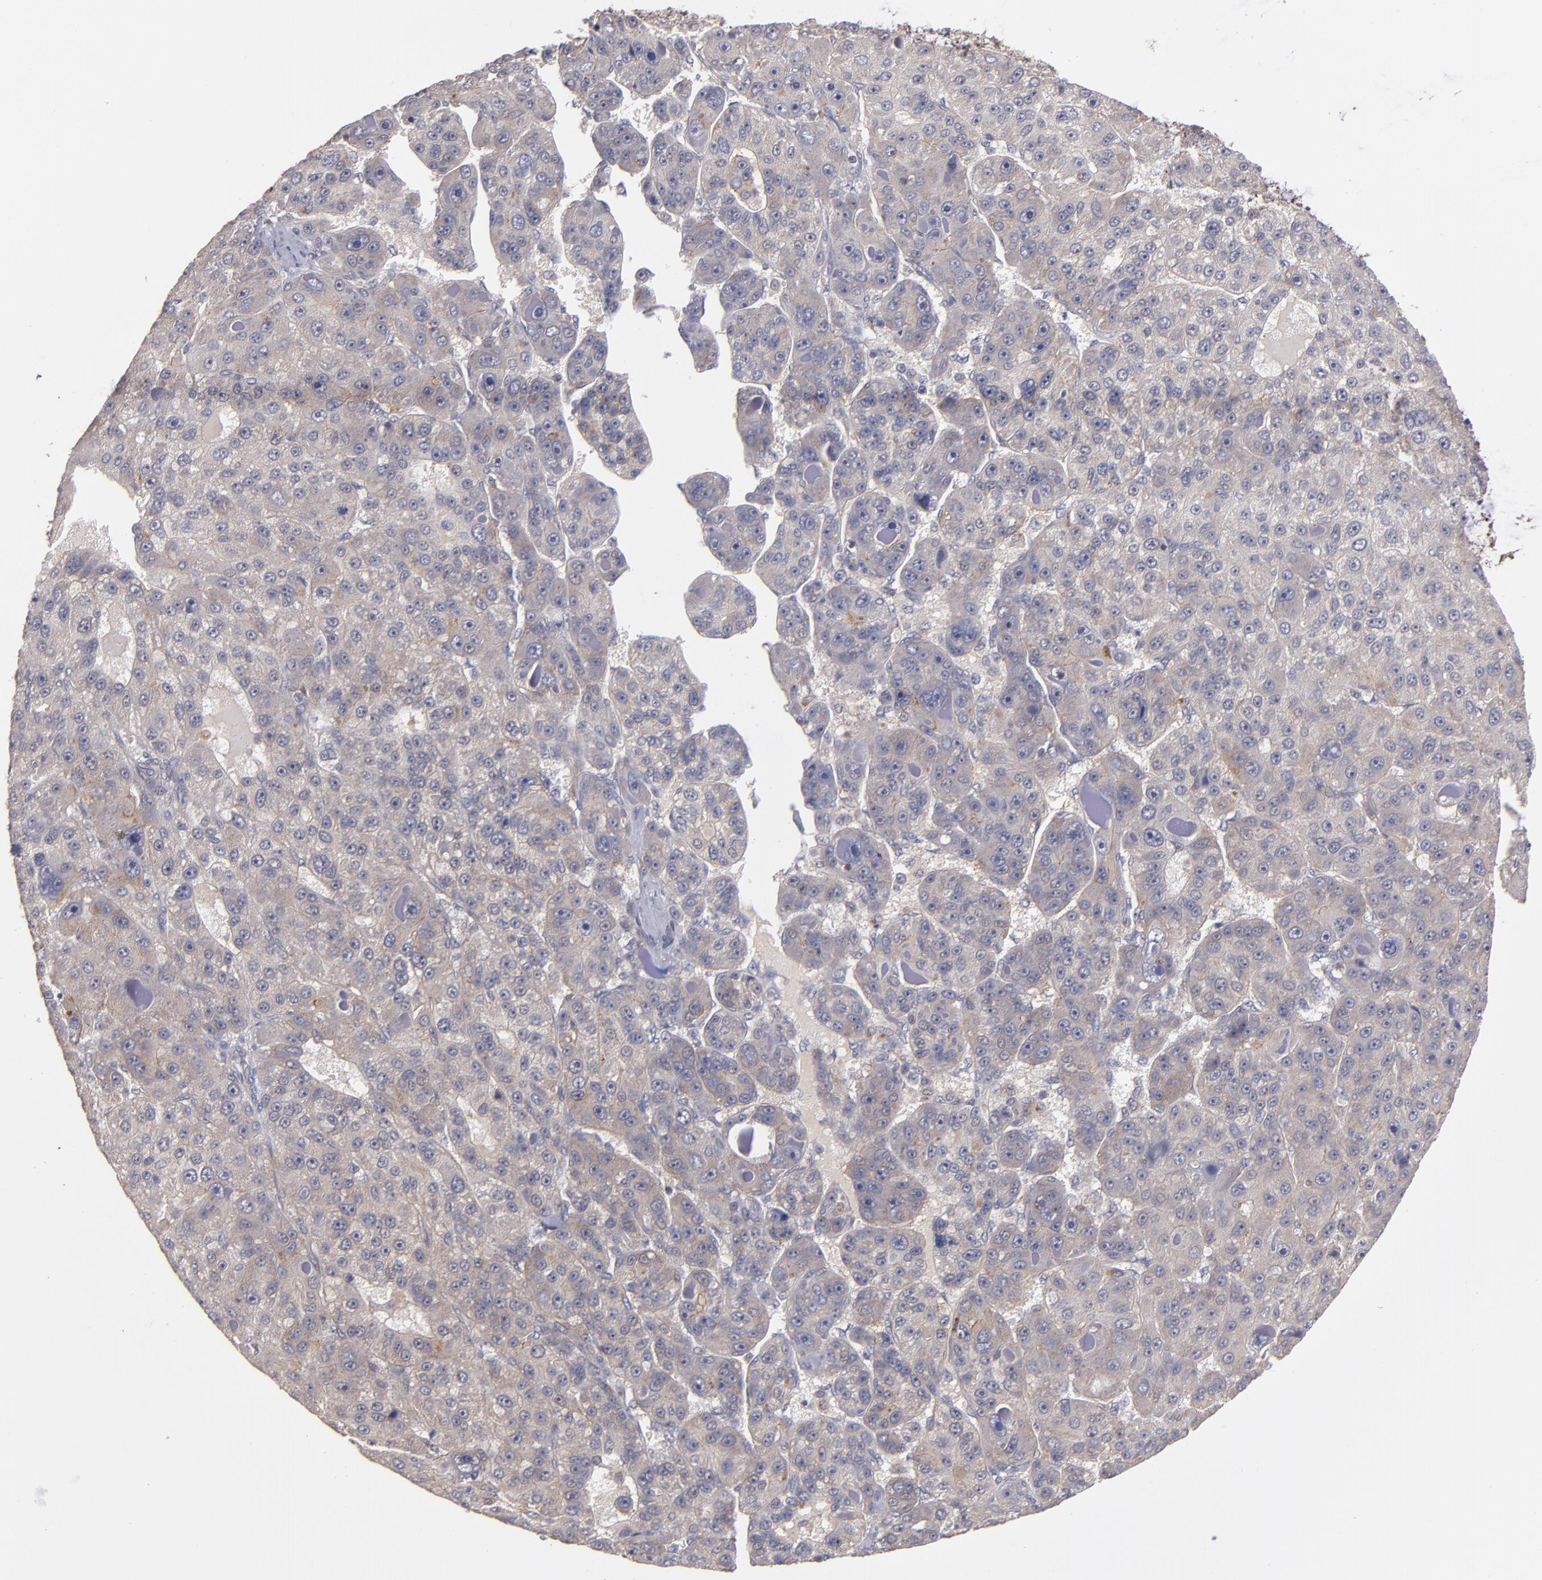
{"staining": {"intensity": "weak", "quantity": ">75%", "location": "cytoplasmic/membranous"}, "tissue": "liver cancer", "cell_type": "Tumor cells", "image_type": "cancer", "snomed": [{"axis": "morphology", "description": "Carcinoma, Hepatocellular, NOS"}, {"axis": "topography", "description": "Liver"}], "caption": "Protein staining reveals weak cytoplasmic/membranous positivity in approximately >75% of tumor cells in hepatocellular carcinoma (liver).", "gene": "CTSO", "patient": {"sex": "male", "age": 76}}